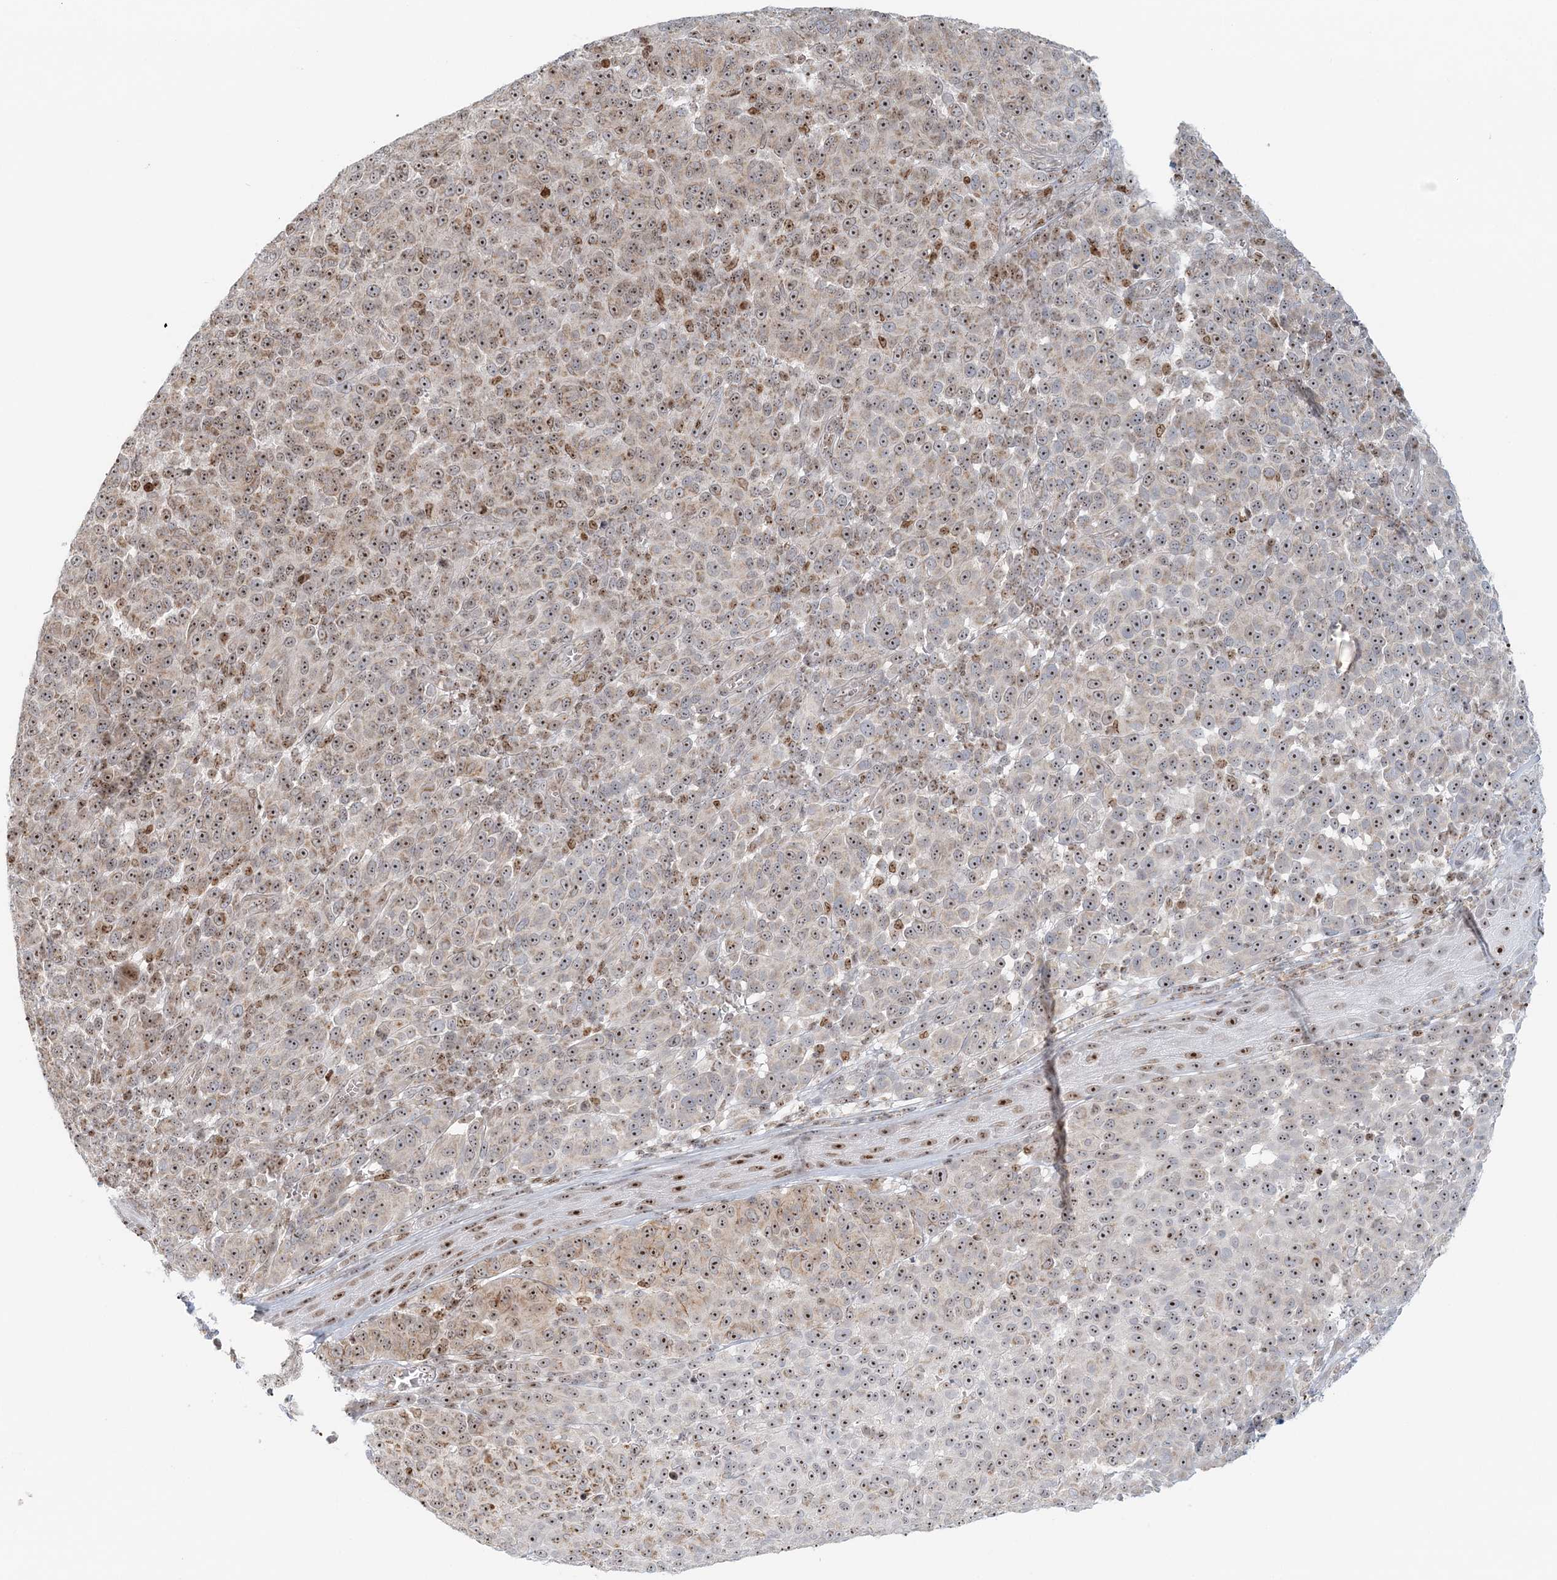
{"staining": {"intensity": "moderate", "quantity": ">75%", "location": "cytoplasmic/membranous,nuclear"}, "tissue": "melanoma", "cell_type": "Tumor cells", "image_type": "cancer", "snomed": [{"axis": "morphology", "description": "Malignant melanoma, NOS"}, {"axis": "topography", "description": "Skin"}], "caption": "A brown stain highlights moderate cytoplasmic/membranous and nuclear expression of a protein in human melanoma tumor cells.", "gene": "UBE2F", "patient": {"sex": "male", "age": 49}}